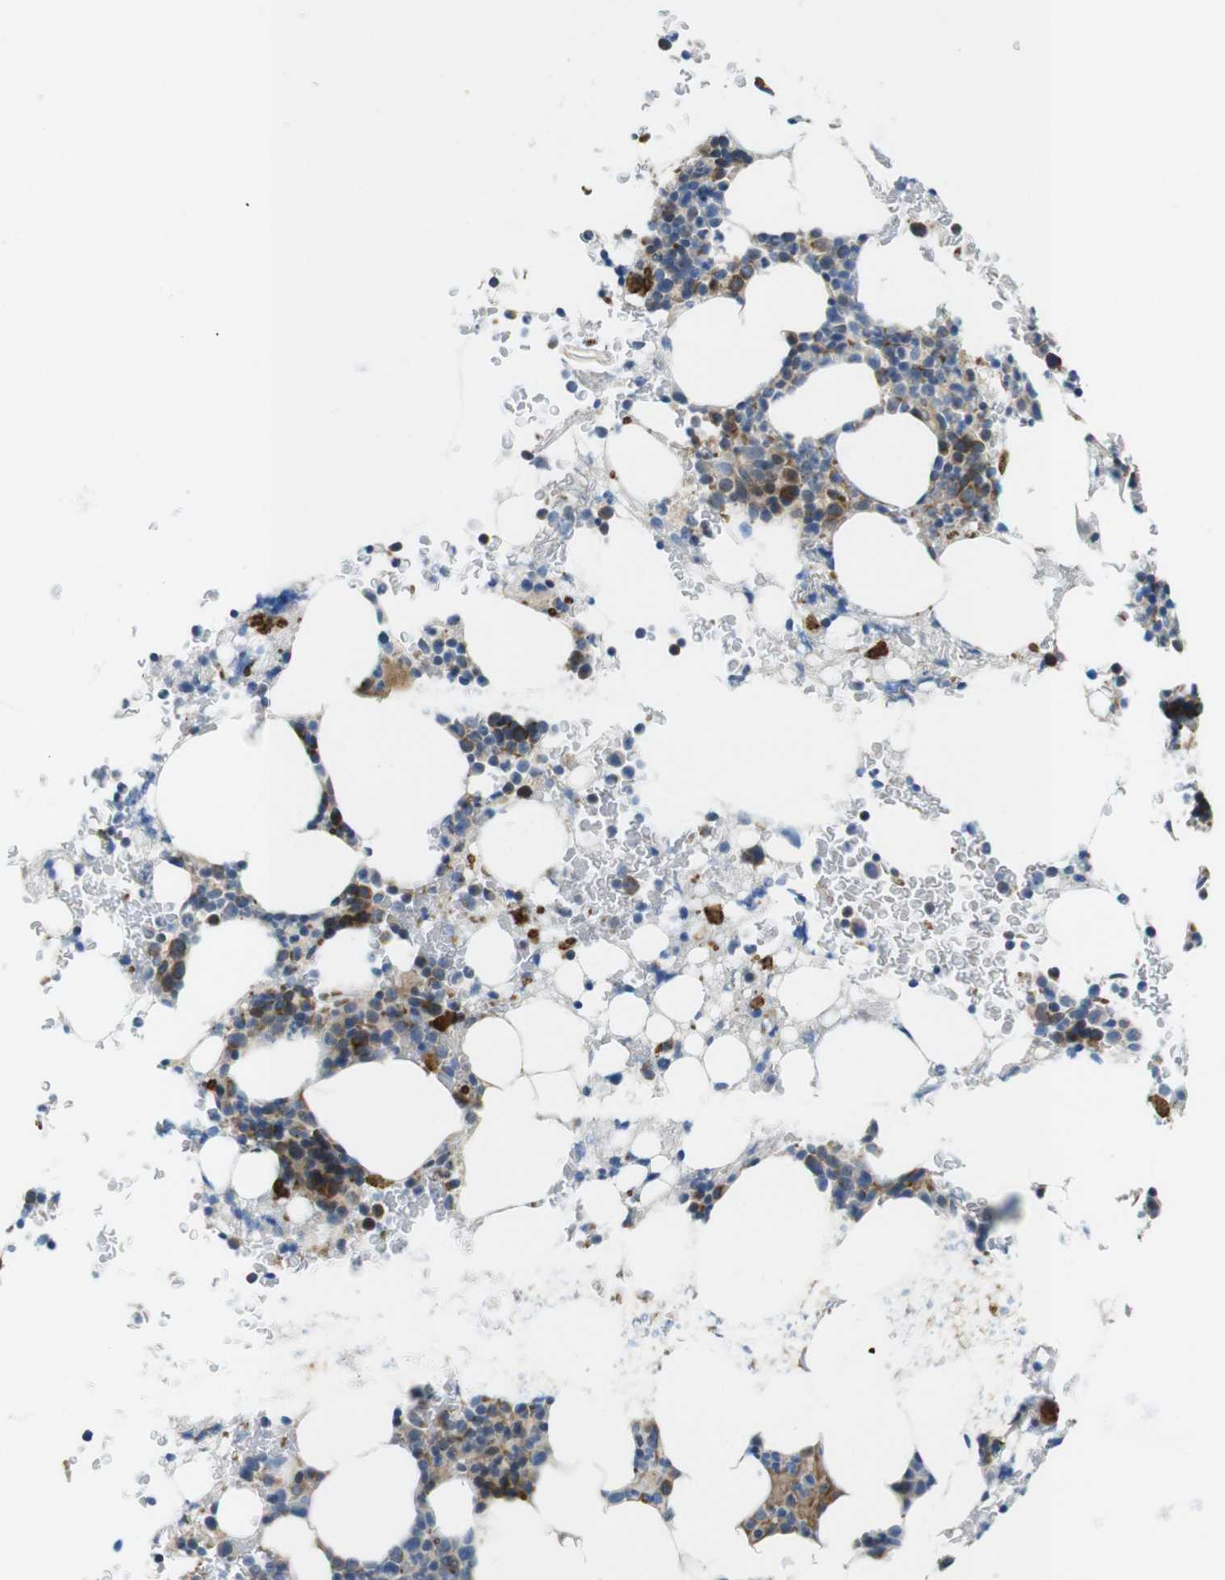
{"staining": {"intensity": "moderate", "quantity": "<25%", "location": "cytoplasmic/membranous"}, "tissue": "bone marrow", "cell_type": "Hematopoietic cells", "image_type": "normal", "snomed": [{"axis": "morphology", "description": "Normal tissue, NOS"}, {"axis": "morphology", "description": "Inflammation, NOS"}, {"axis": "topography", "description": "Bone marrow"}], "caption": "This is an image of IHC staining of benign bone marrow, which shows moderate positivity in the cytoplasmic/membranous of hematopoietic cells.", "gene": "MARCHF1", "patient": {"sex": "female", "age": 84}}